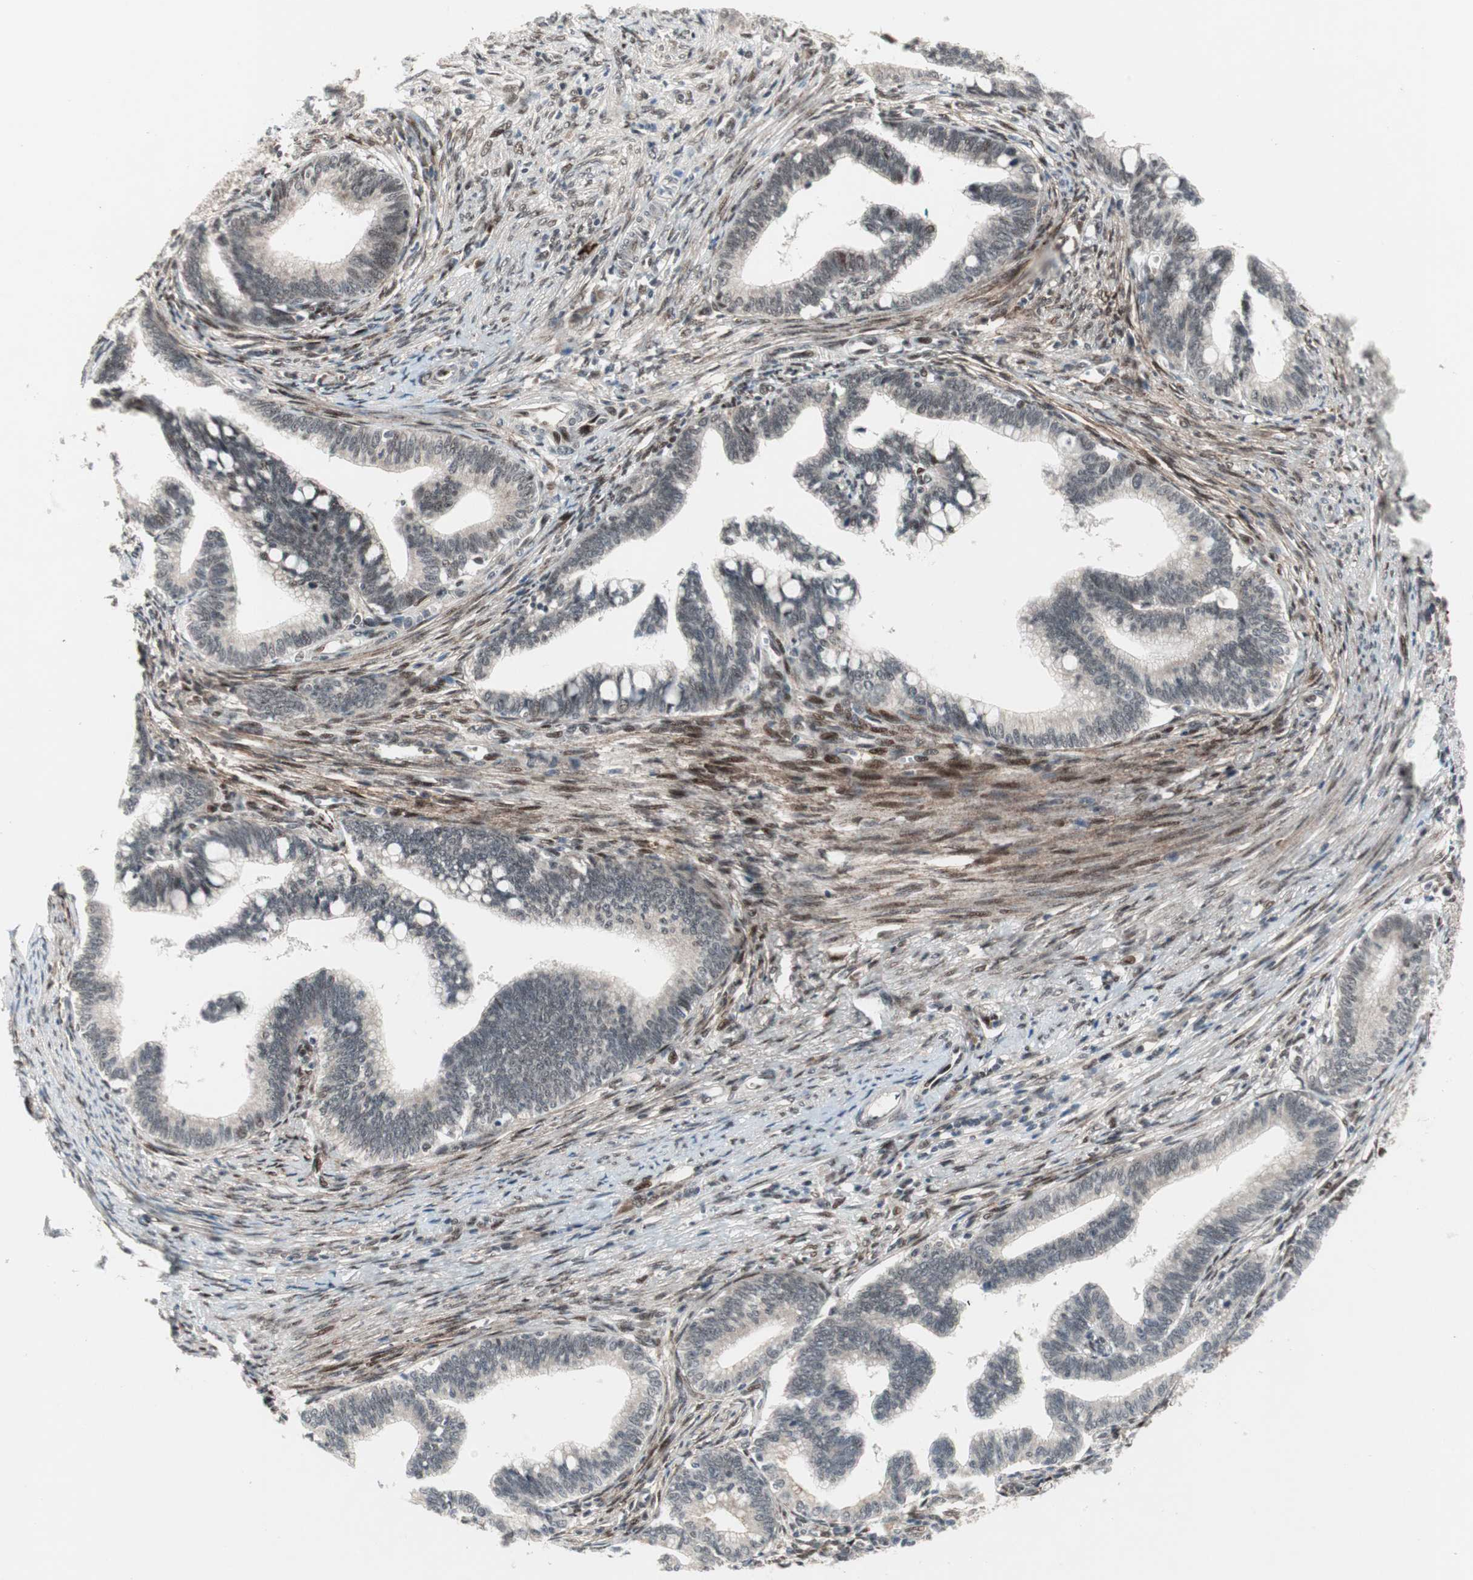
{"staining": {"intensity": "negative", "quantity": "none", "location": "none"}, "tissue": "cervical cancer", "cell_type": "Tumor cells", "image_type": "cancer", "snomed": [{"axis": "morphology", "description": "Adenocarcinoma, NOS"}, {"axis": "topography", "description": "Cervix"}], "caption": "Micrograph shows no protein expression in tumor cells of adenocarcinoma (cervical) tissue.", "gene": "TCF12", "patient": {"sex": "female", "age": 36}}